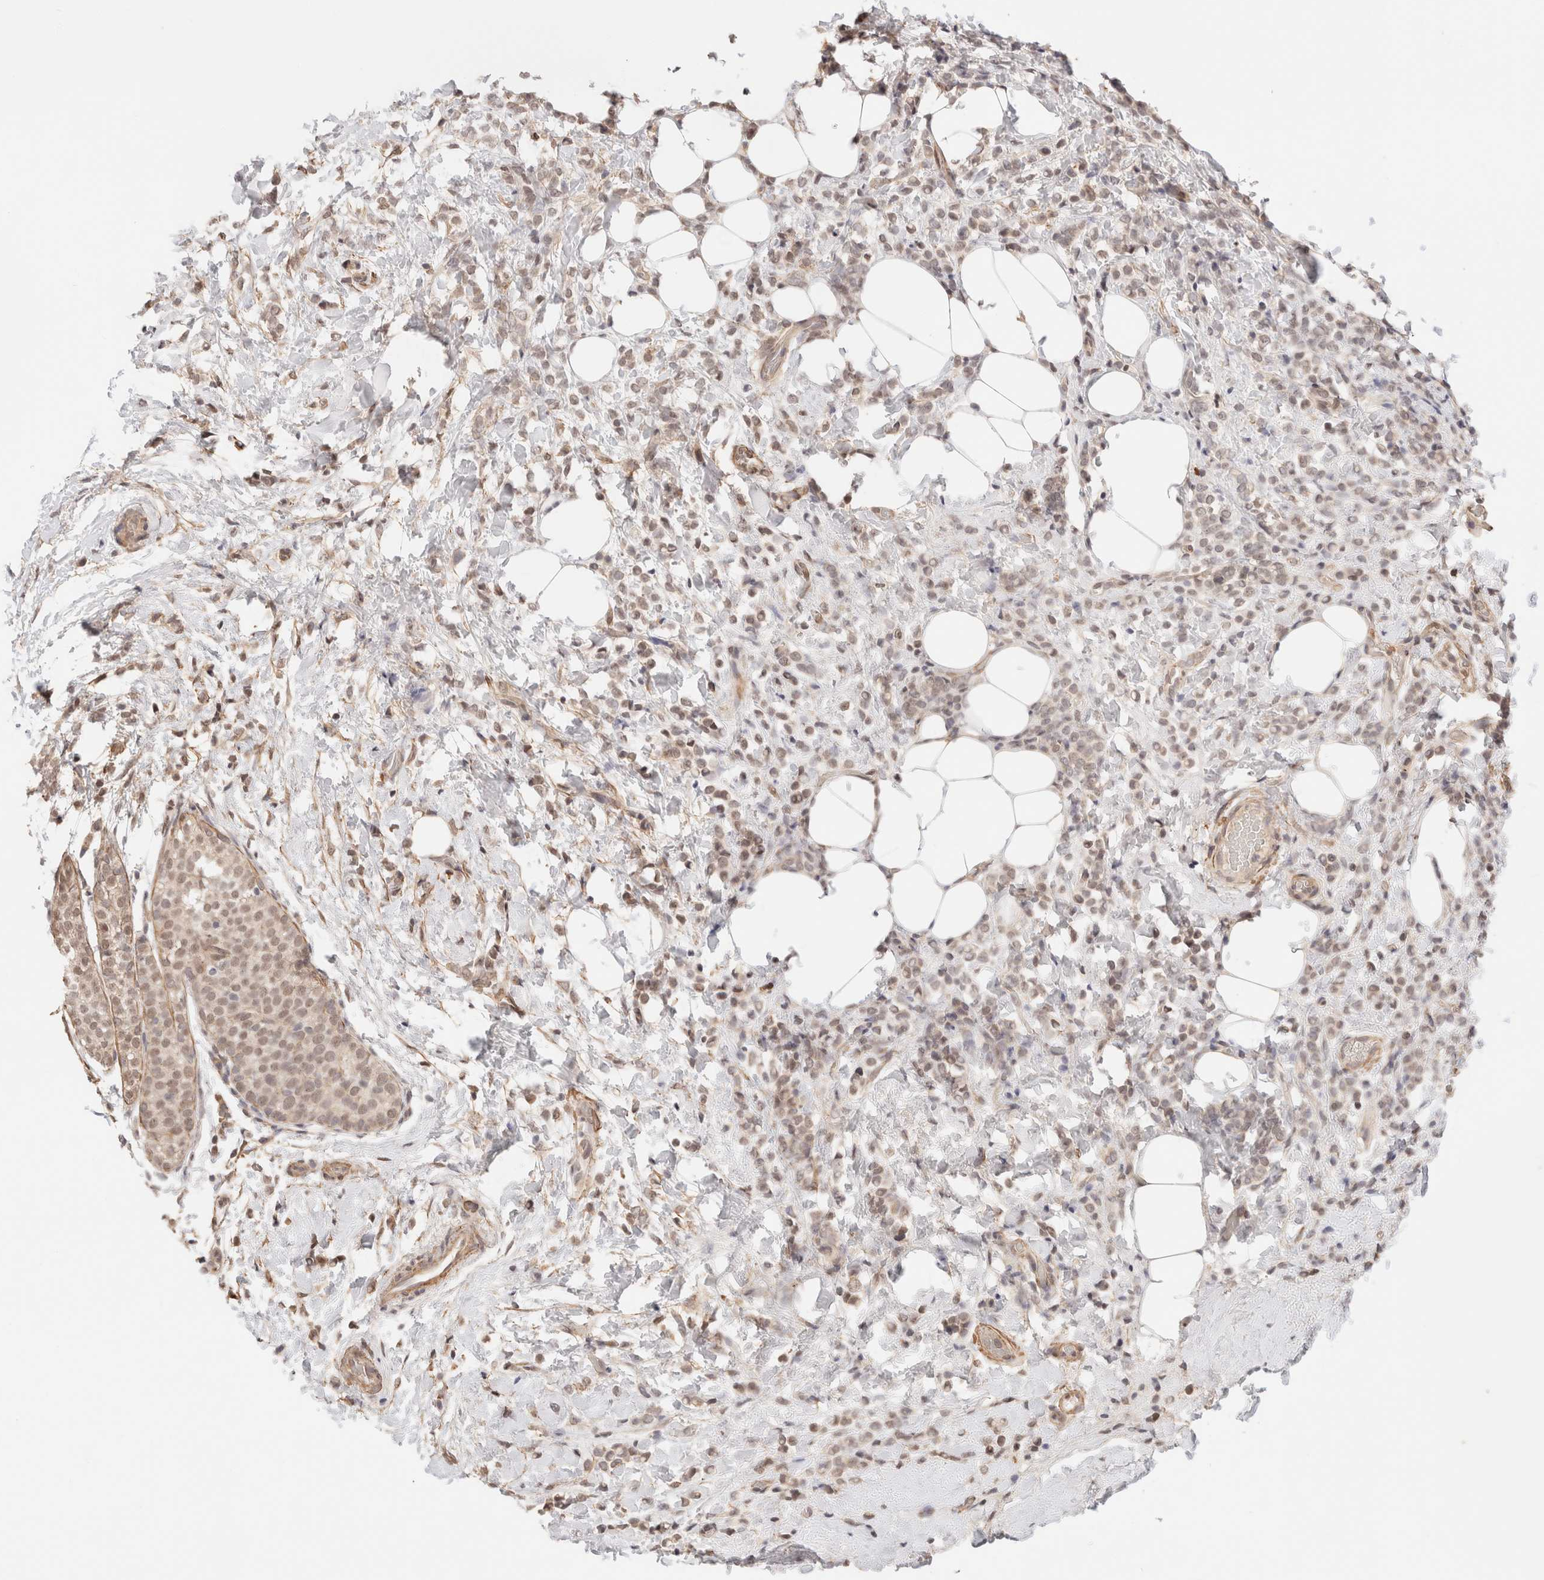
{"staining": {"intensity": "weak", "quantity": ">75%", "location": "nuclear"}, "tissue": "breast cancer", "cell_type": "Tumor cells", "image_type": "cancer", "snomed": [{"axis": "morphology", "description": "Lobular carcinoma"}, {"axis": "topography", "description": "Breast"}], "caption": "The photomicrograph demonstrates a brown stain indicating the presence of a protein in the nuclear of tumor cells in breast lobular carcinoma. (Brightfield microscopy of DAB IHC at high magnification).", "gene": "BRPF3", "patient": {"sex": "female", "age": 50}}